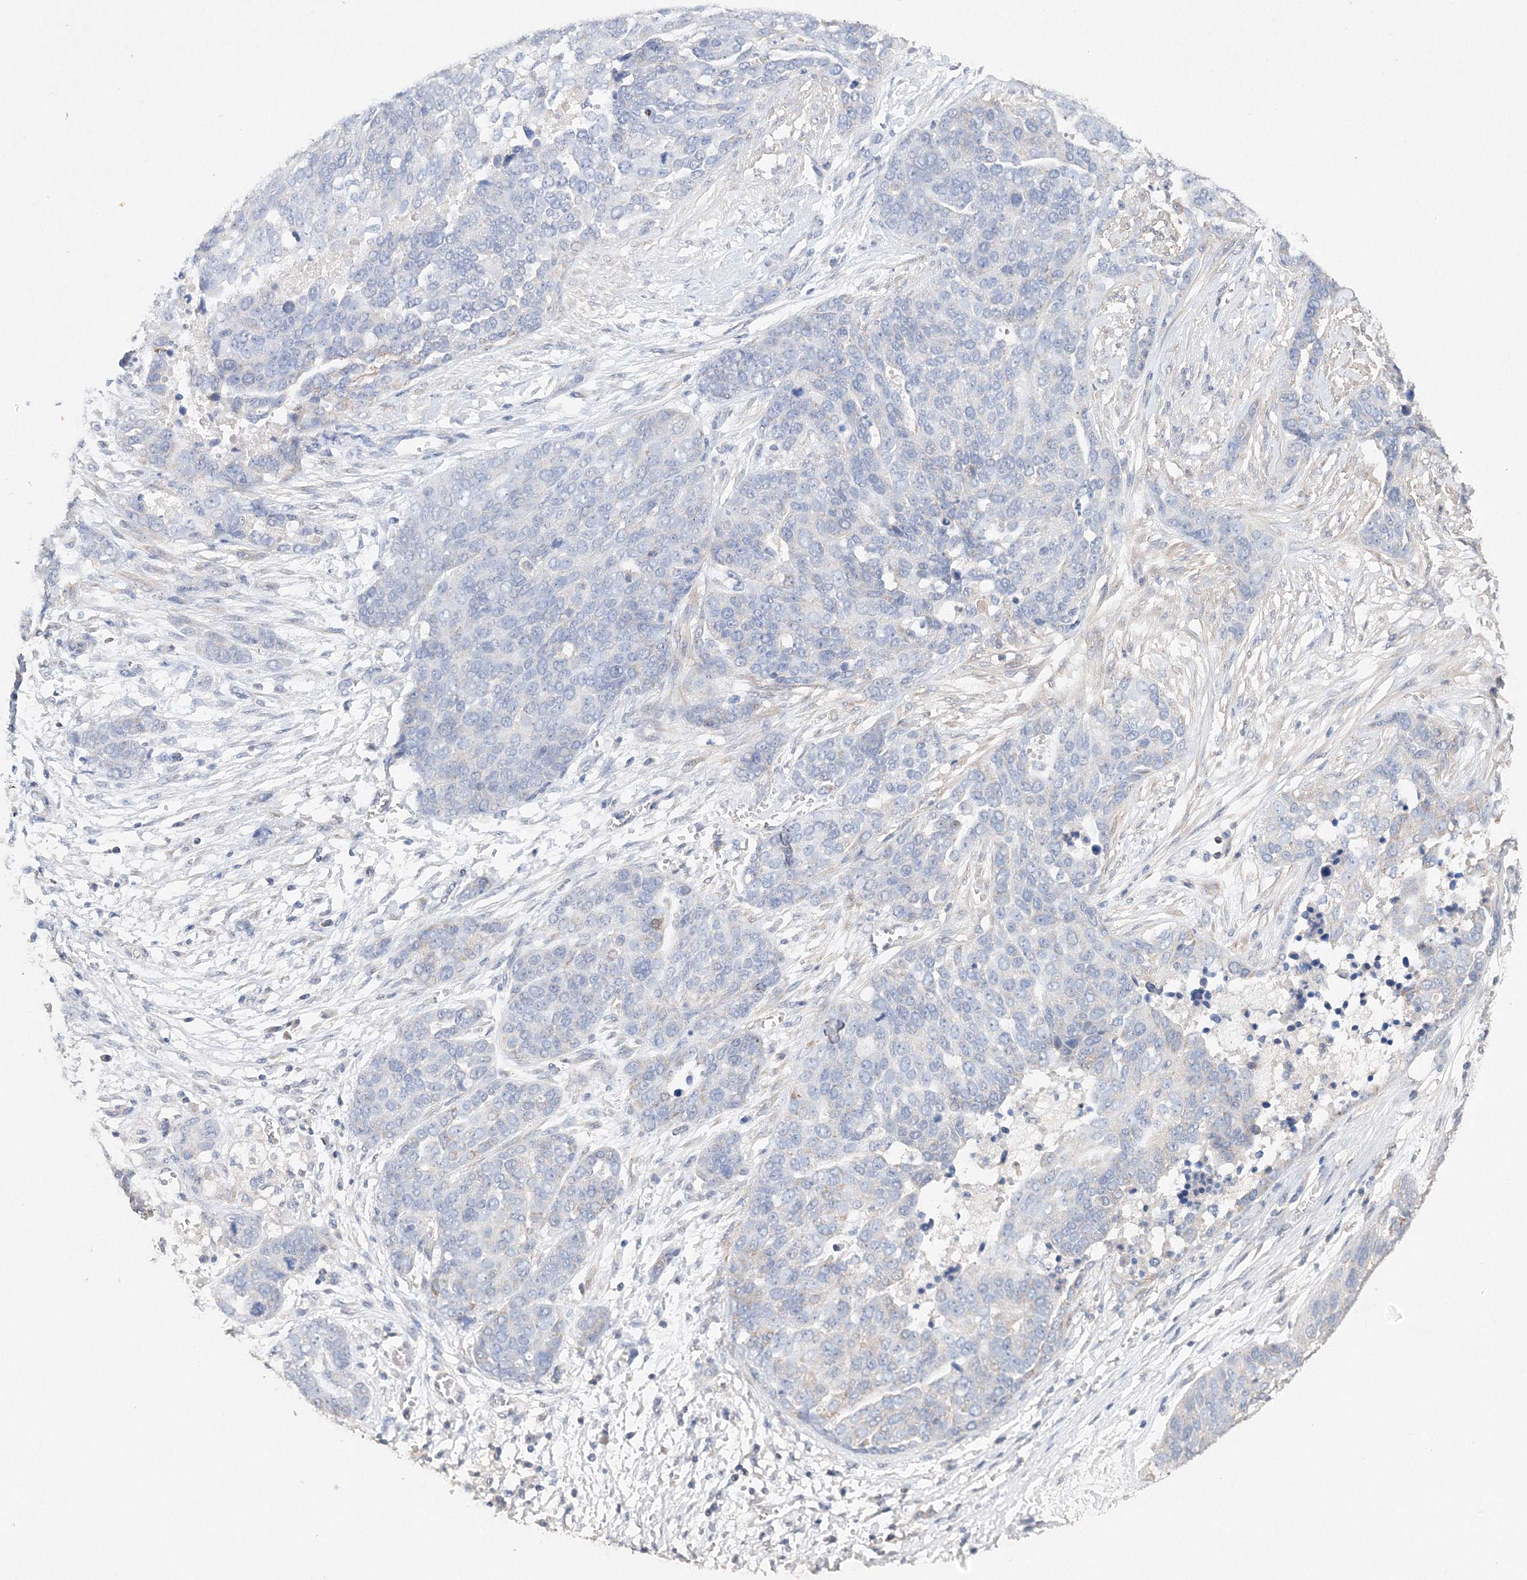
{"staining": {"intensity": "negative", "quantity": "none", "location": "none"}, "tissue": "ovarian cancer", "cell_type": "Tumor cells", "image_type": "cancer", "snomed": [{"axis": "morphology", "description": "Cystadenocarcinoma, serous, NOS"}, {"axis": "topography", "description": "Ovary"}], "caption": "Immunohistochemical staining of ovarian cancer (serous cystadenocarcinoma) reveals no significant staining in tumor cells.", "gene": "GLS", "patient": {"sex": "female", "age": 44}}